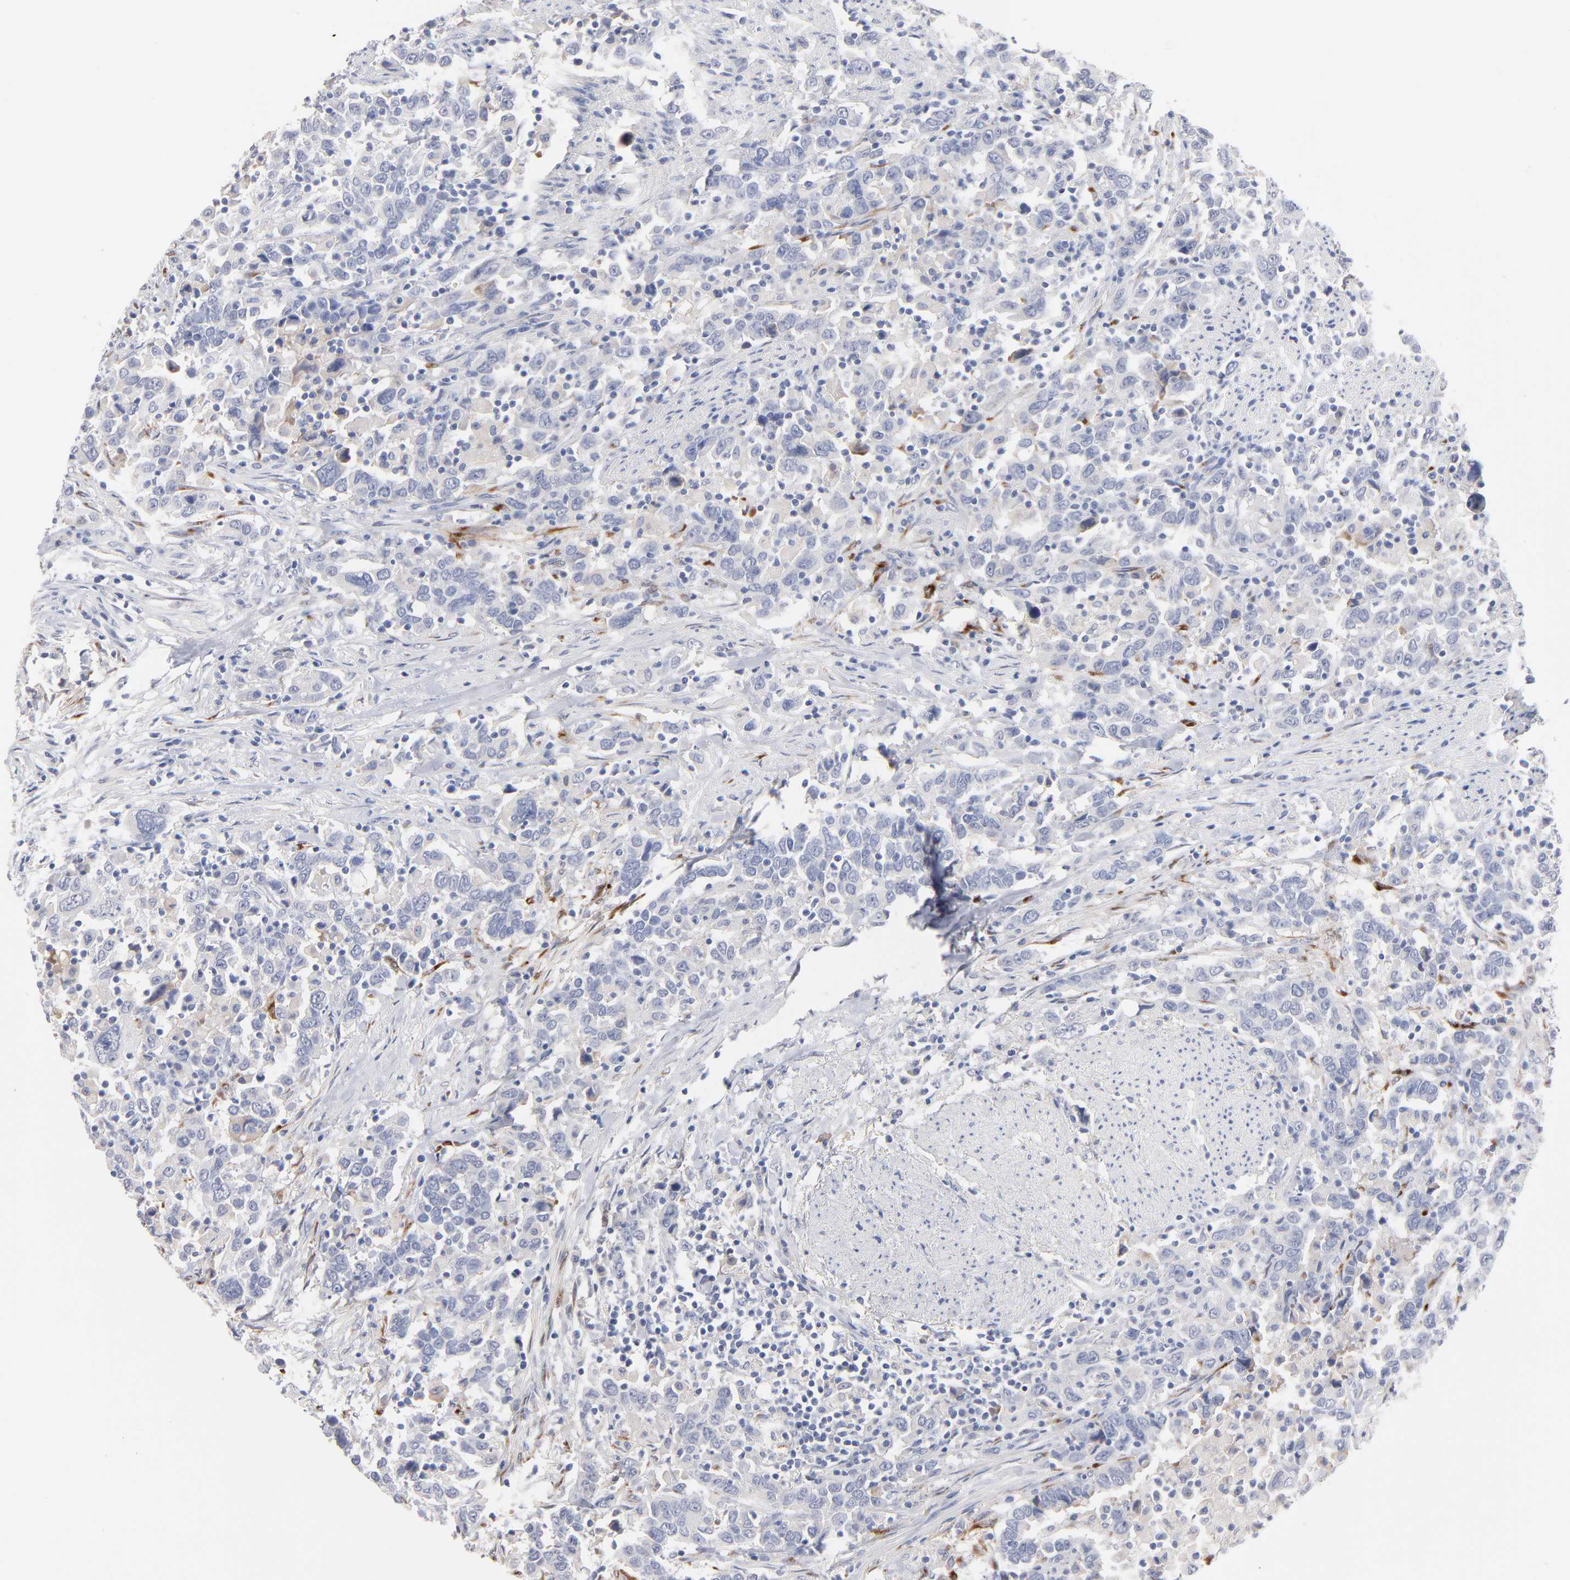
{"staining": {"intensity": "negative", "quantity": "none", "location": "none"}, "tissue": "urothelial cancer", "cell_type": "Tumor cells", "image_type": "cancer", "snomed": [{"axis": "morphology", "description": "Urothelial carcinoma, High grade"}, {"axis": "topography", "description": "Urinary bladder"}], "caption": "Tumor cells show no significant protein expression in urothelial carcinoma (high-grade). (DAB (3,3'-diaminobenzidine) IHC with hematoxylin counter stain).", "gene": "F12", "patient": {"sex": "male", "age": 61}}